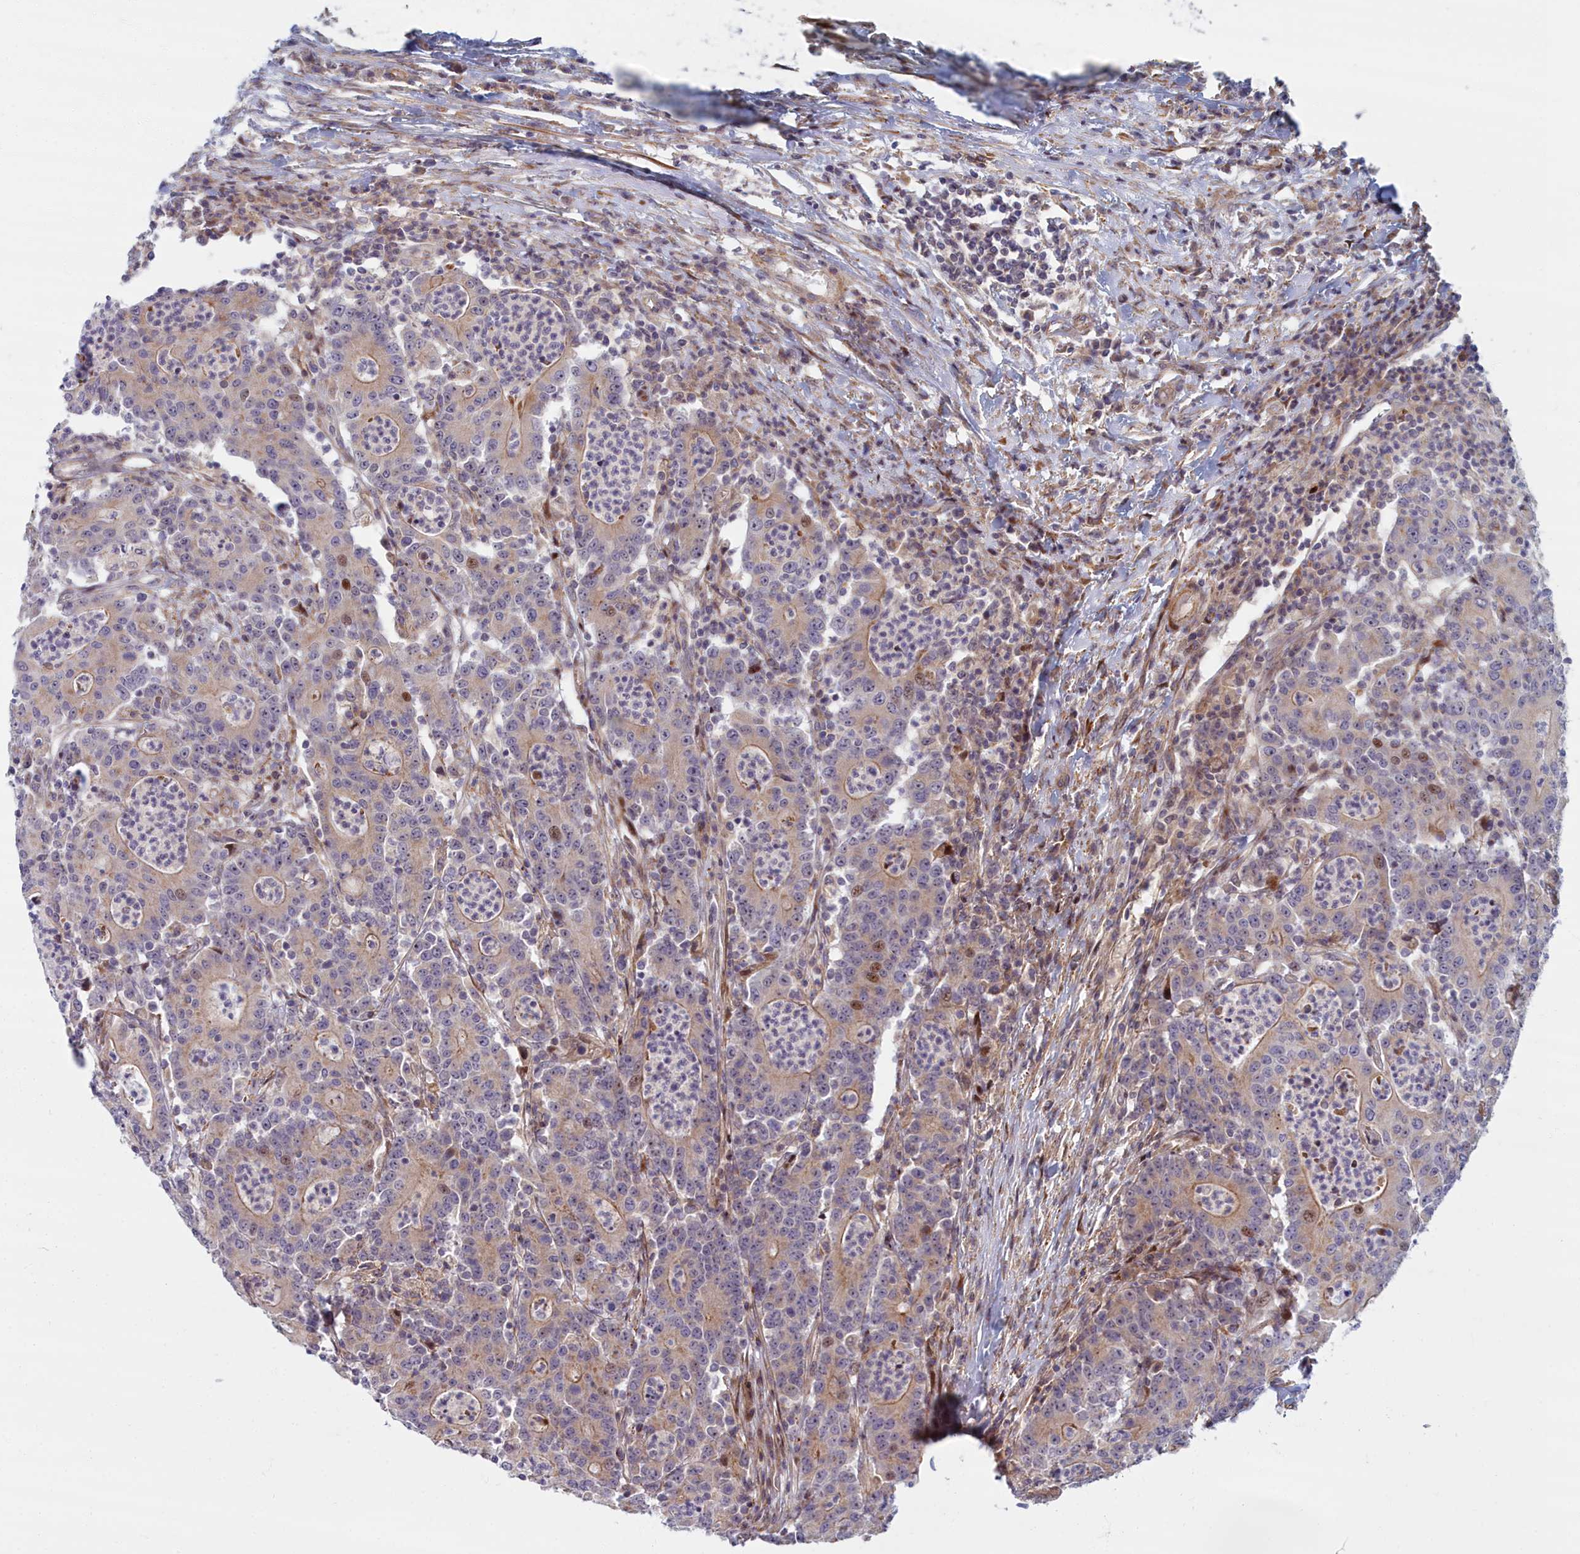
{"staining": {"intensity": "moderate", "quantity": "<25%", "location": "cytoplasmic/membranous,nuclear"}, "tissue": "colorectal cancer", "cell_type": "Tumor cells", "image_type": "cancer", "snomed": [{"axis": "morphology", "description": "Adenocarcinoma, NOS"}, {"axis": "topography", "description": "Colon"}], "caption": "Adenocarcinoma (colorectal) was stained to show a protein in brown. There is low levels of moderate cytoplasmic/membranous and nuclear positivity in approximately <25% of tumor cells.", "gene": "C15orf40", "patient": {"sex": "male", "age": 83}}